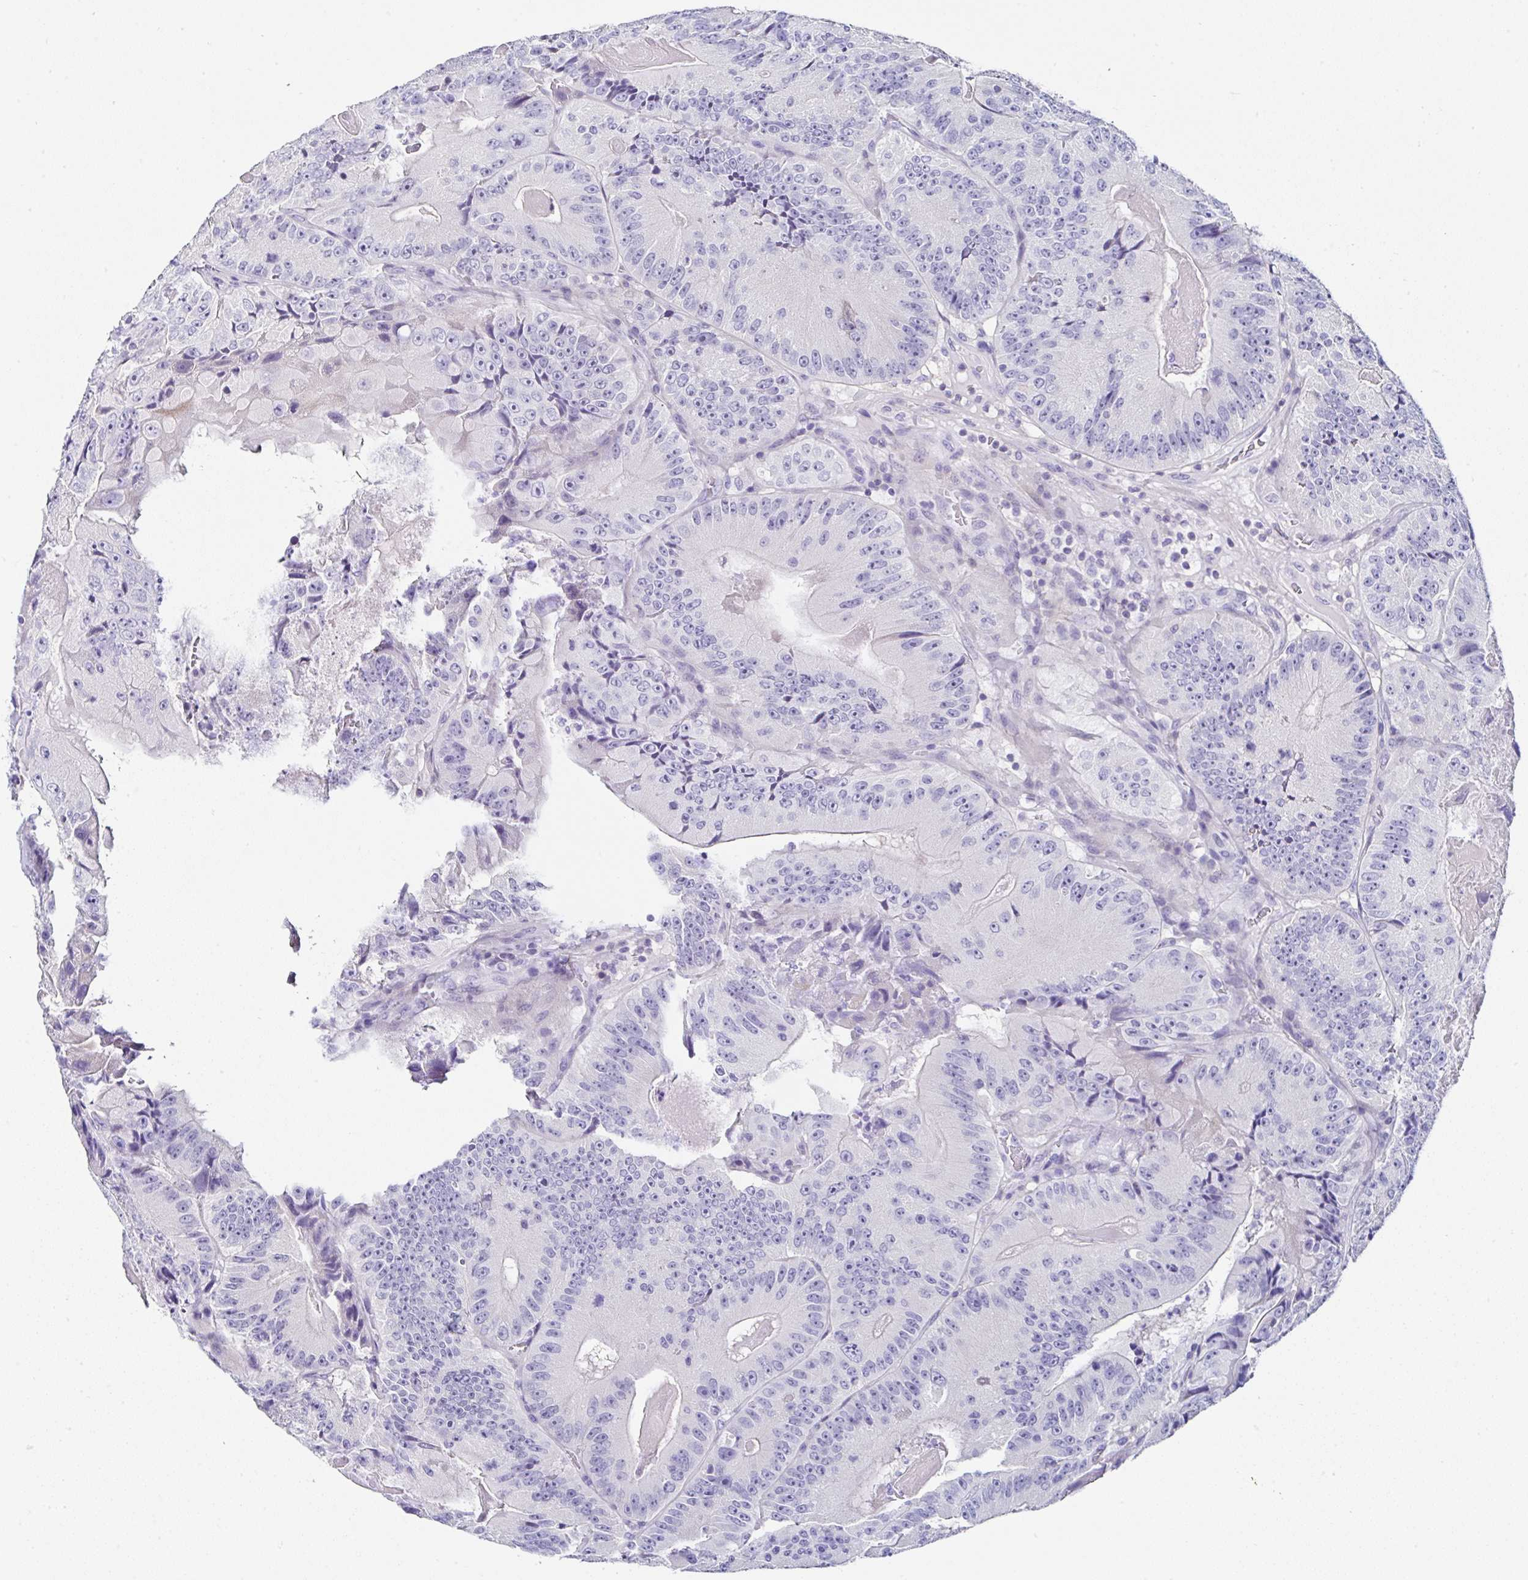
{"staining": {"intensity": "negative", "quantity": "none", "location": "none"}, "tissue": "colorectal cancer", "cell_type": "Tumor cells", "image_type": "cancer", "snomed": [{"axis": "morphology", "description": "Adenocarcinoma, NOS"}, {"axis": "topography", "description": "Colon"}], "caption": "Immunohistochemistry (IHC) of human adenocarcinoma (colorectal) exhibits no expression in tumor cells. The staining was performed using DAB (3,3'-diaminobenzidine) to visualize the protein expression in brown, while the nuclei were stained in blue with hematoxylin (Magnification: 20x).", "gene": "UGT3A1", "patient": {"sex": "female", "age": 86}}